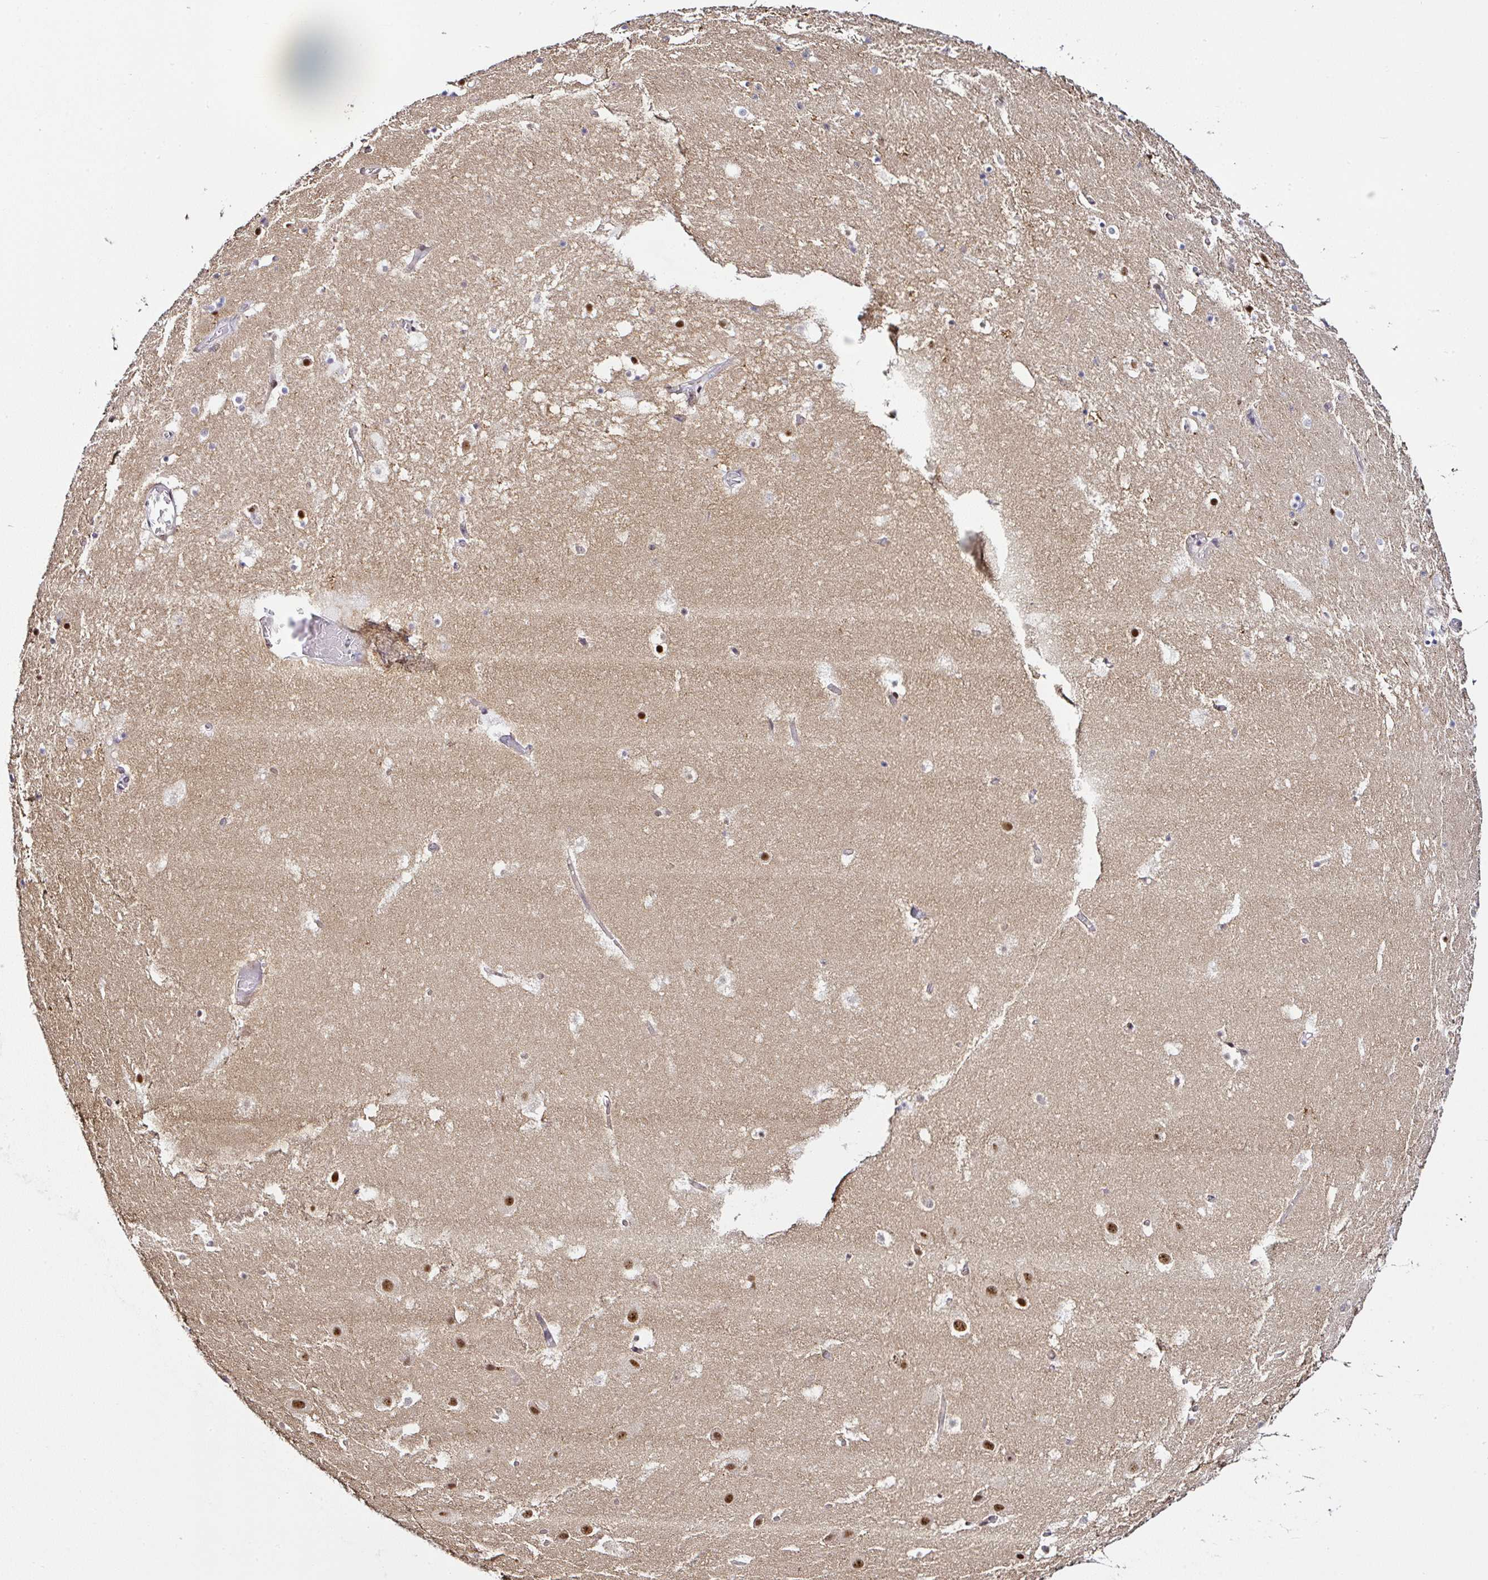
{"staining": {"intensity": "strong", "quantity": "<25%", "location": "nuclear"}, "tissue": "hippocampus", "cell_type": "Glial cells", "image_type": "normal", "snomed": [{"axis": "morphology", "description": "Normal tissue, NOS"}, {"axis": "topography", "description": "Hippocampus"}], "caption": "IHC photomicrograph of unremarkable human hippocampus stained for a protein (brown), which reveals medium levels of strong nuclear staining in approximately <25% of glial cells.", "gene": "PTPN2", "patient": {"sex": "female", "age": 52}}